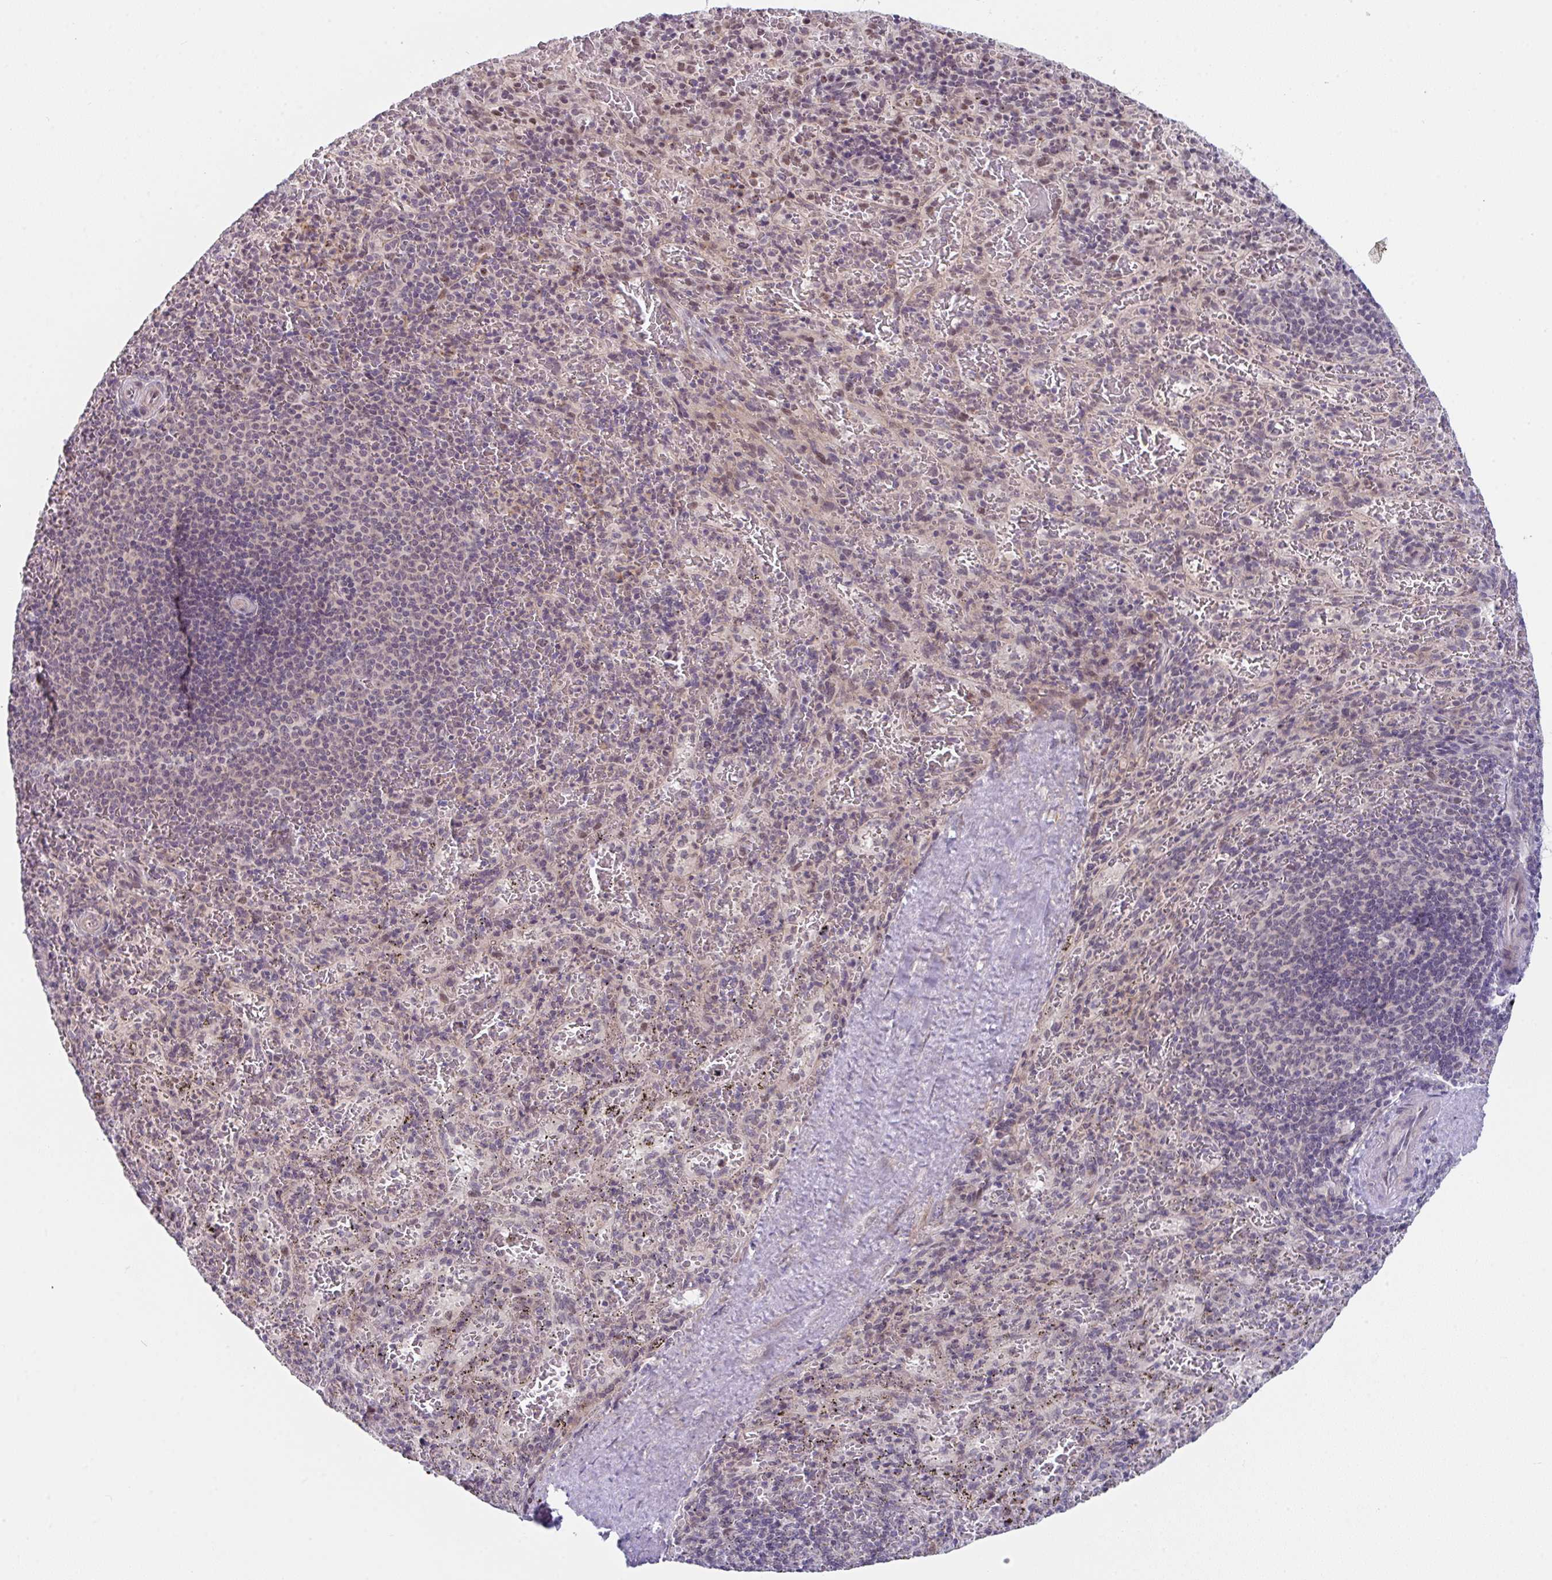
{"staining": {"intensity": "moderate", "quantity": "25%-75%", "location": "nuclear"}, "tissue": "spleen", "cell_type": "Cells in red pulp", "image_type": "normal", "snomed": [{"axis": "morphology", "description": "Normal tissue, NOS"}, {"axis": "topography", "description": "Spleen"}], "caption": "Benign spleen shows moderate nuclear staining in approximately 25%-75% of cells in red pulp, visualized by immunohistochemistry.", "gene": "RBM18", "patient": {"sex": "male", "age": 57}}